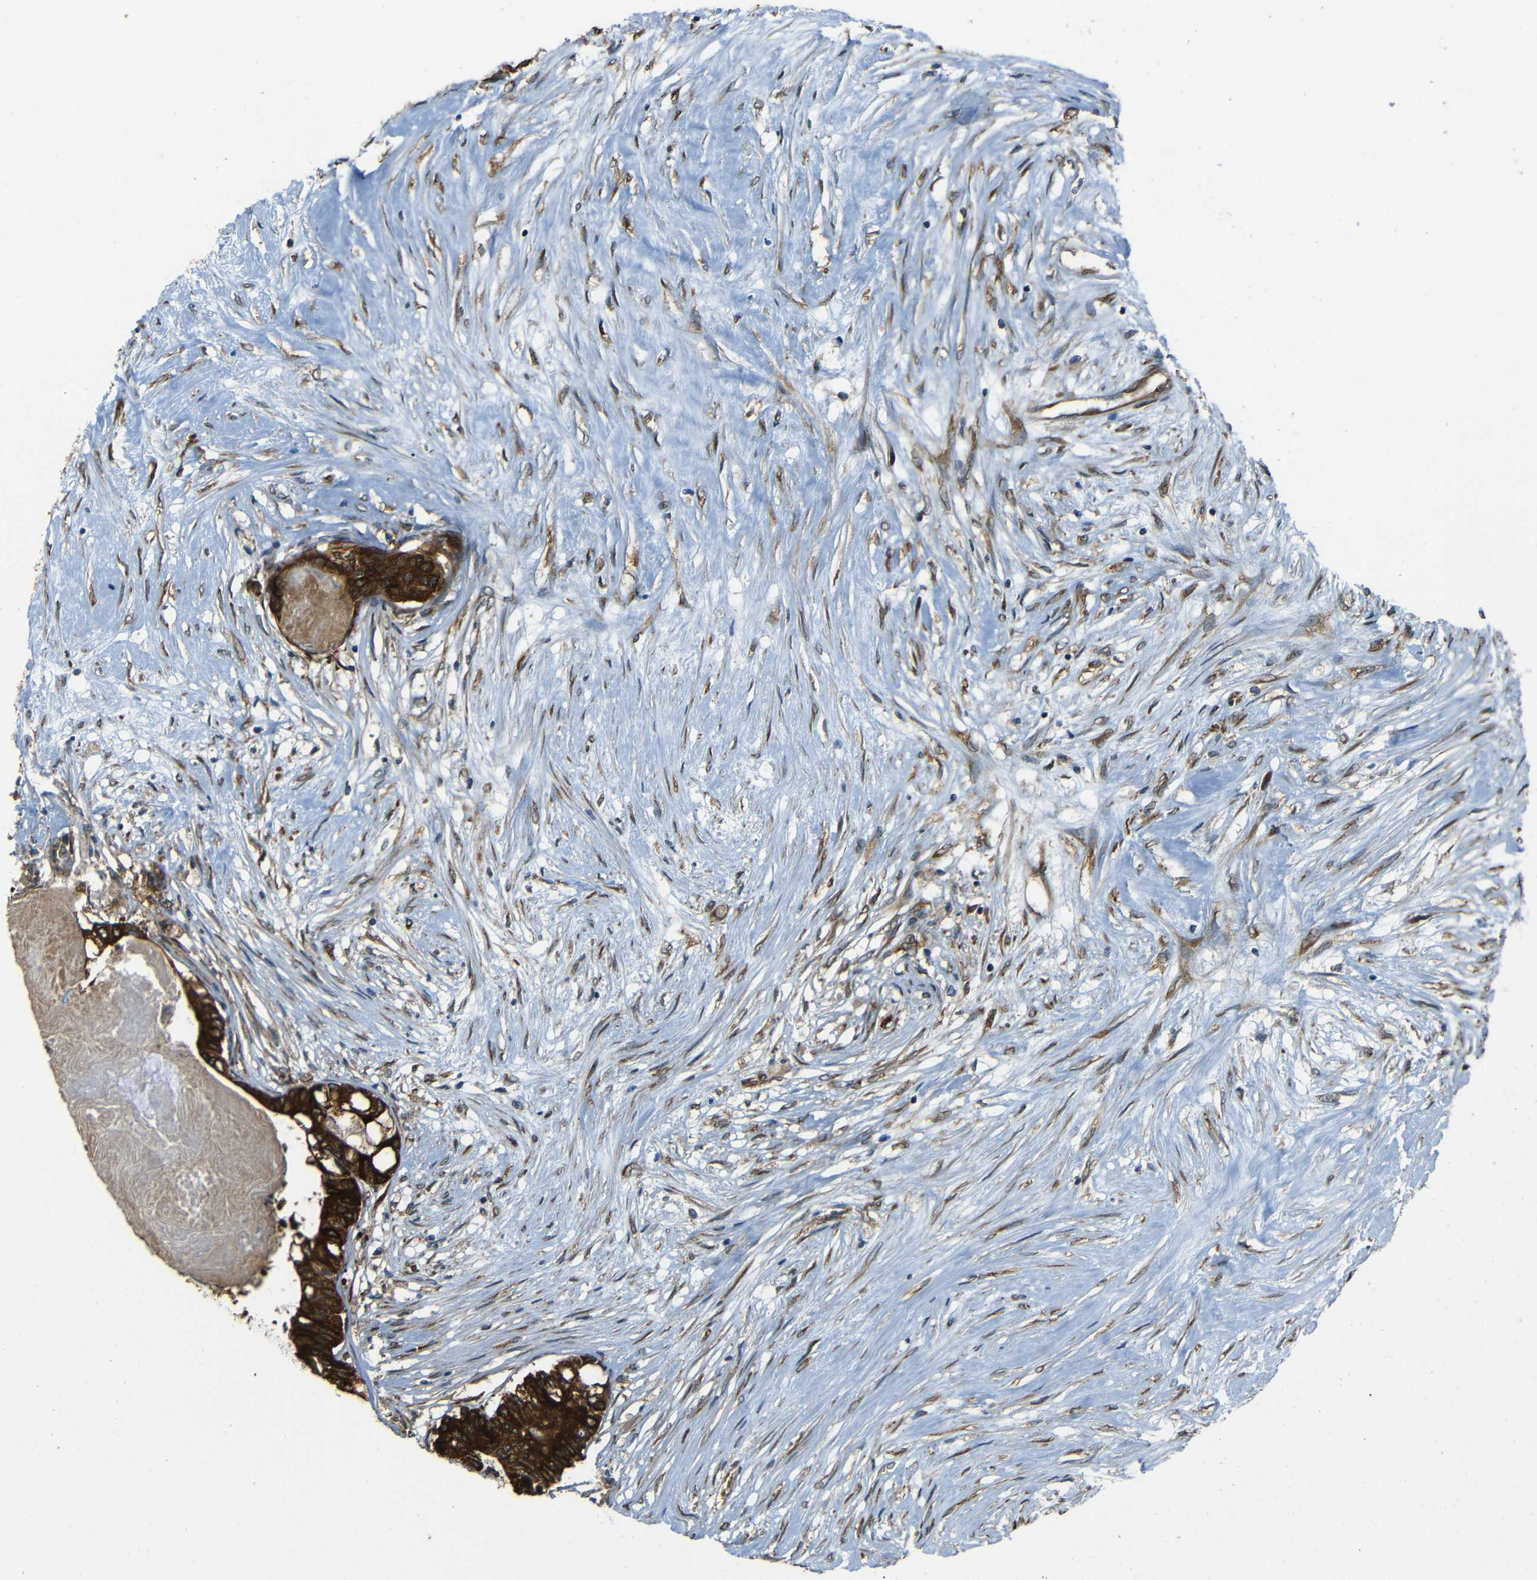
{"staining": {"intensity": "strong", "quantity": ">75%", "location": "cytoplasmic/membranous"}, "tissue": "colorectal cancer", "cell_type": "Tumor cells", "image_type": "cancer", "snomed": [{"axis": "morphology", "description": "Adenocarcinoma, NOS"}, {"axis": "topography", "description": "Rectum"}], "caption": "Colorectal cancer (adenocarcinoma) tissue shows strong cytoplasmic/membranous positivity in about >75% of tumor cells, visualized by immunohistochemistry. The staining is performed using DAB brown chromogen to label protein expression. The nuclei are counter-stained blue using hematoxylin.", "gene": "VAPB", "patient": {"sex": "male", "age": 63}}